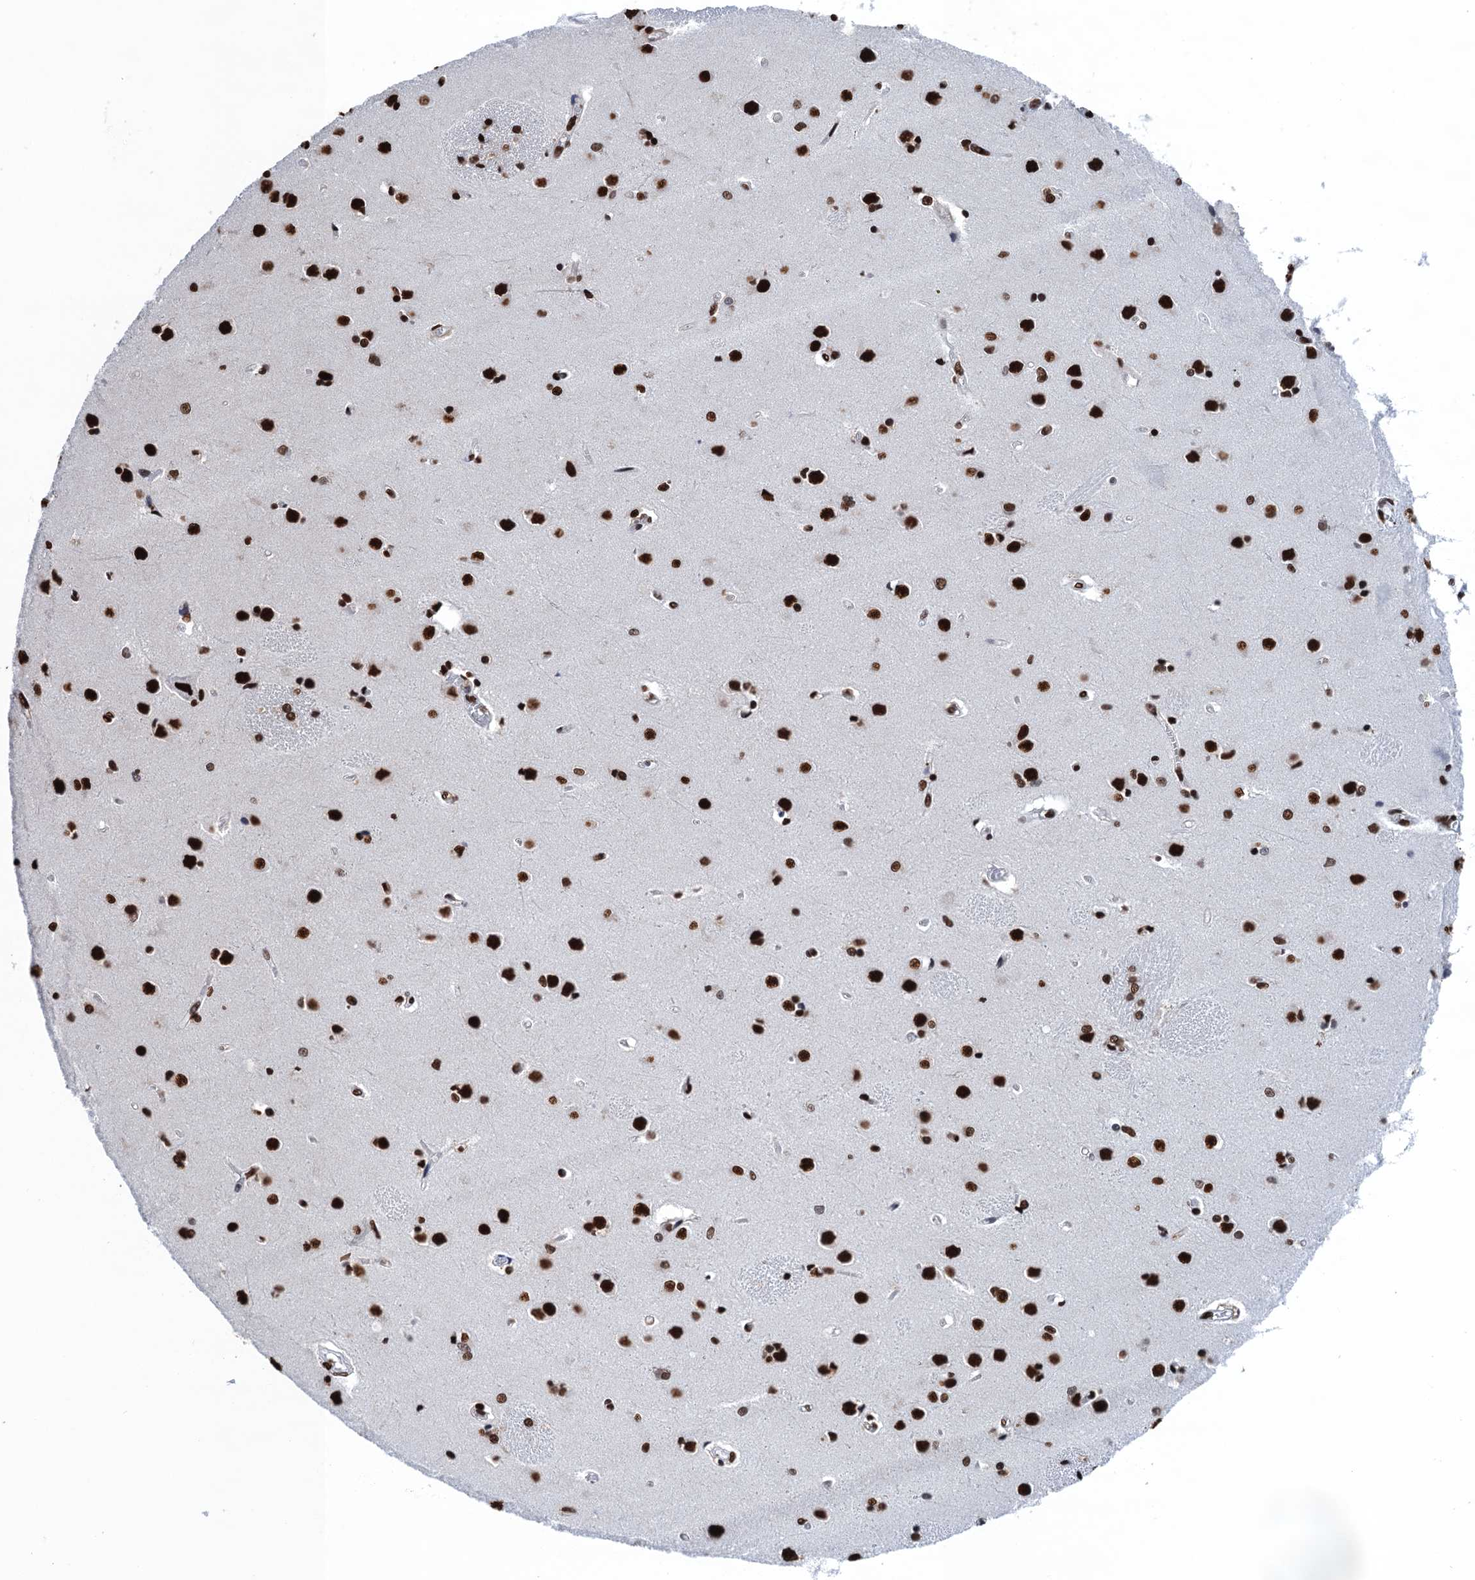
{"staining": {"intensity": "strong", "quantity": ">75%", "location": "nuclear"}, "tissue": "caudate", "cell_type": "Glial cells", "image_type": "normal", "snomed": [{"axis": "morphology", "description": "Normal tissue, NOS"}, {"axis": "topography", "description": "Lateral ventricle wall"}], "caption": "Normal caudate demonstrates strong nuclear positivity in approximately >75% of glial cells.", "gene": "UBA2", "patient": {"sex": "male", "age": 37}}